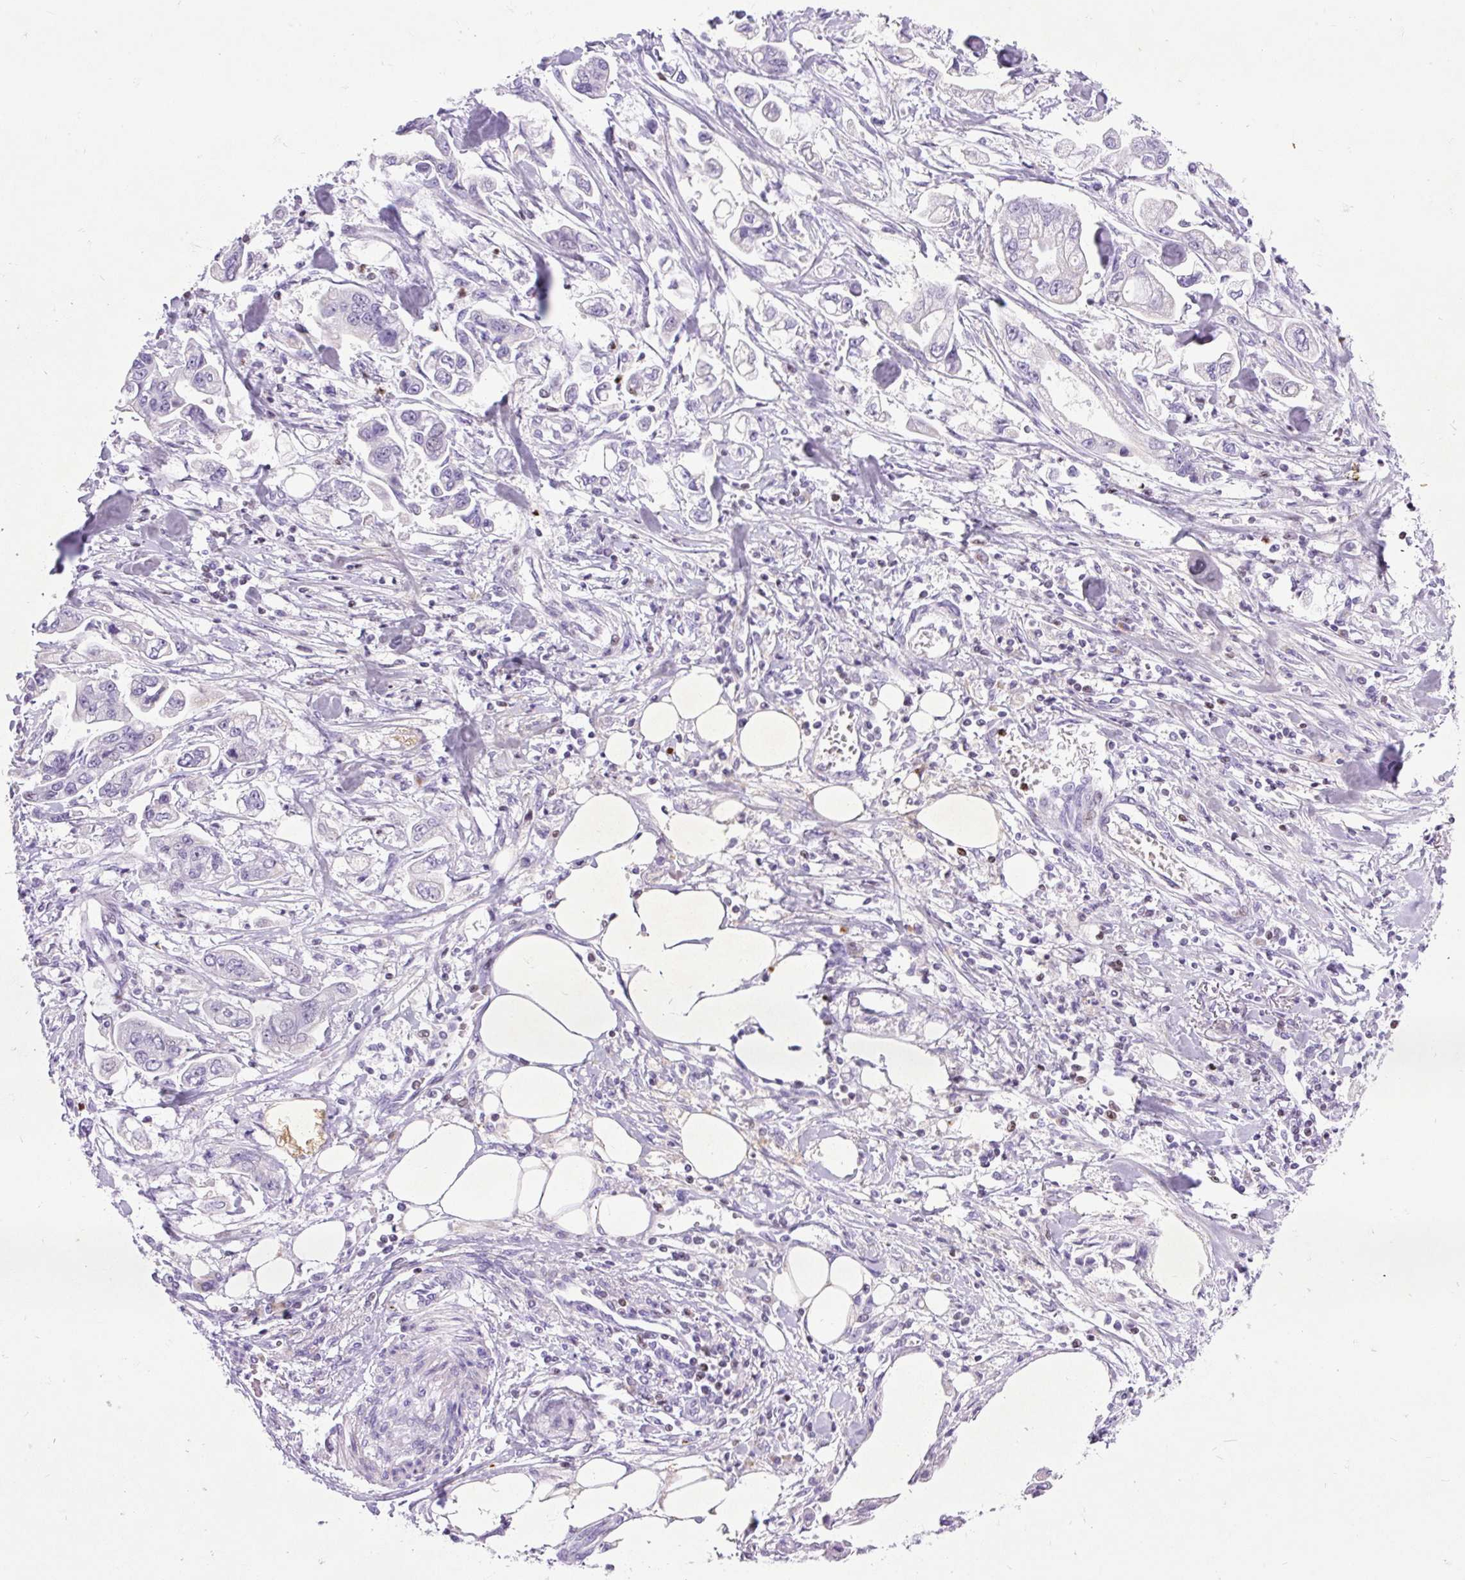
{"staining": {"intensity": "negative", "quantity": "none", "location": "none"}, "tissue": "stomach cancer", "cell_type": "Tumor cells", "image_type": "cancer", "snomed": [{"axis": "morphology", "description": "Adenocarcinoma, NOS"}, {"axis": "topography", "description": "Stomach"}], "caption": "Immunohistochemistry (IHC) of stomach cancer (adenocarcinoma) reveals no staining in tumor cells.", "gene": "SPC24", "patient": {"sex": "male", "age": 62}}